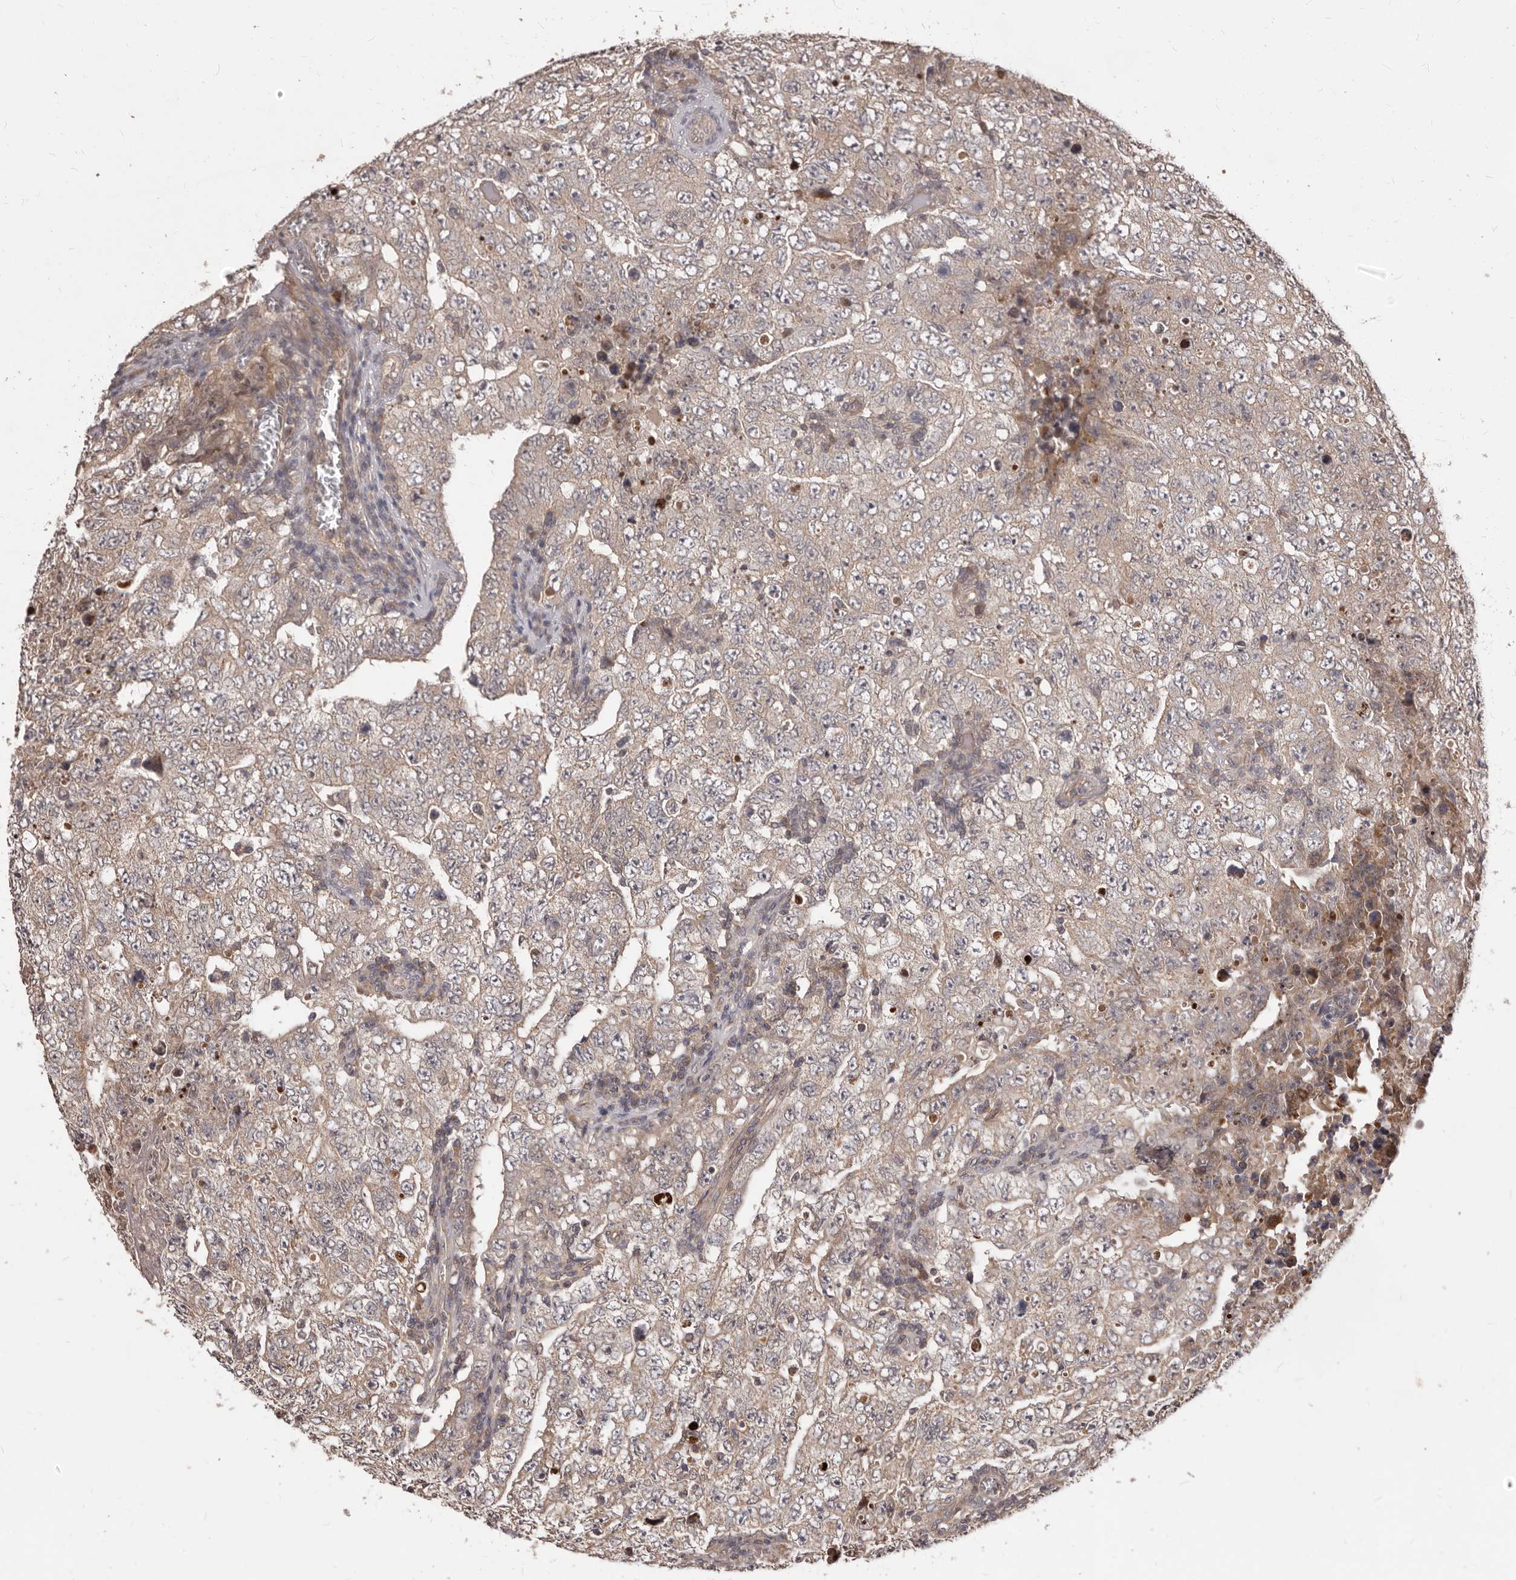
{"staining": {"intensity": "weak", "quantity": "25%-75%", "location": "cytoplasmic/membranous"}, "tissue": "testis cancer", "cell_type": "Tumor cells", "image_type": "cancer", "snomed": [{"axis": "morphology", "description": "Carcinoma, Embryonal, NOS"}, {"axis": "topography", "description": "Testis"}], "caption": "Weak cytoplasmic/membranous protein staining is appreciated in approximately 25%-75% of tumor cells in testis cancer. (DAB IHC, brown staining for protein, blue staining for nuclei).", "gene": "MTO1", "patient": {"sex": "male", "age": 26}}